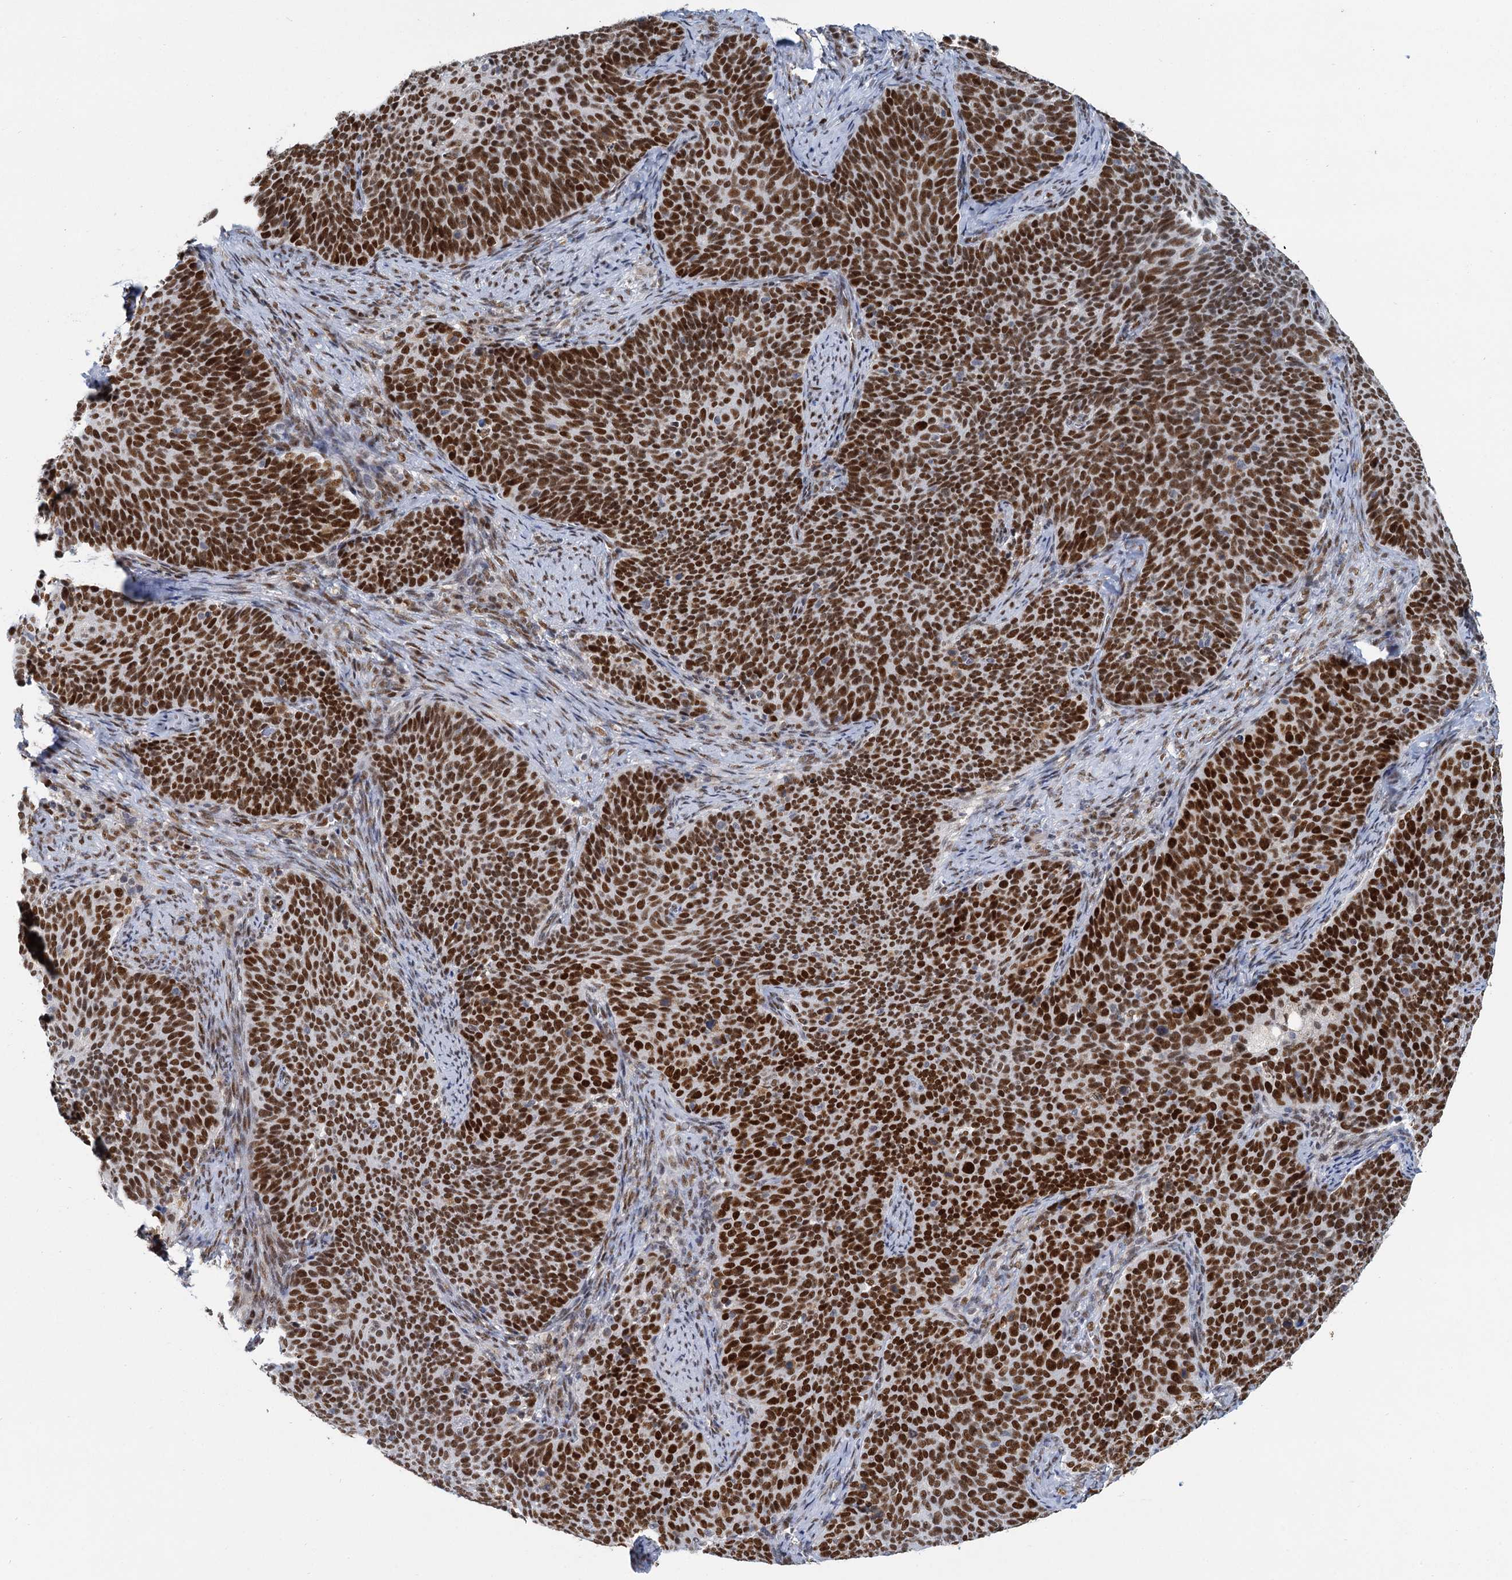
{"staining": {"intensity": "strong", "quantity": ">75%", "location": "nuclear"}, "tissue": "cervical cancer", "cell_type": "Tumor cells", "image_type": "cancer", "snomed": [{"axis": "morphology", "description": "Normal tissue, NOS"}, {"axis": "morphology", "description": "Squamous cell carcinoma, NOS"}, {"axis": "topography", "description": "Cervix"}], "caption": "Immunohistochemical staining of human squamous cell carcinoma (cervical) exhibits high levels of strong nuclear positivity in about >75% of tumor cells.", "gene": "RPRD1A", "patient": {"sex": "female", "age": 39}}